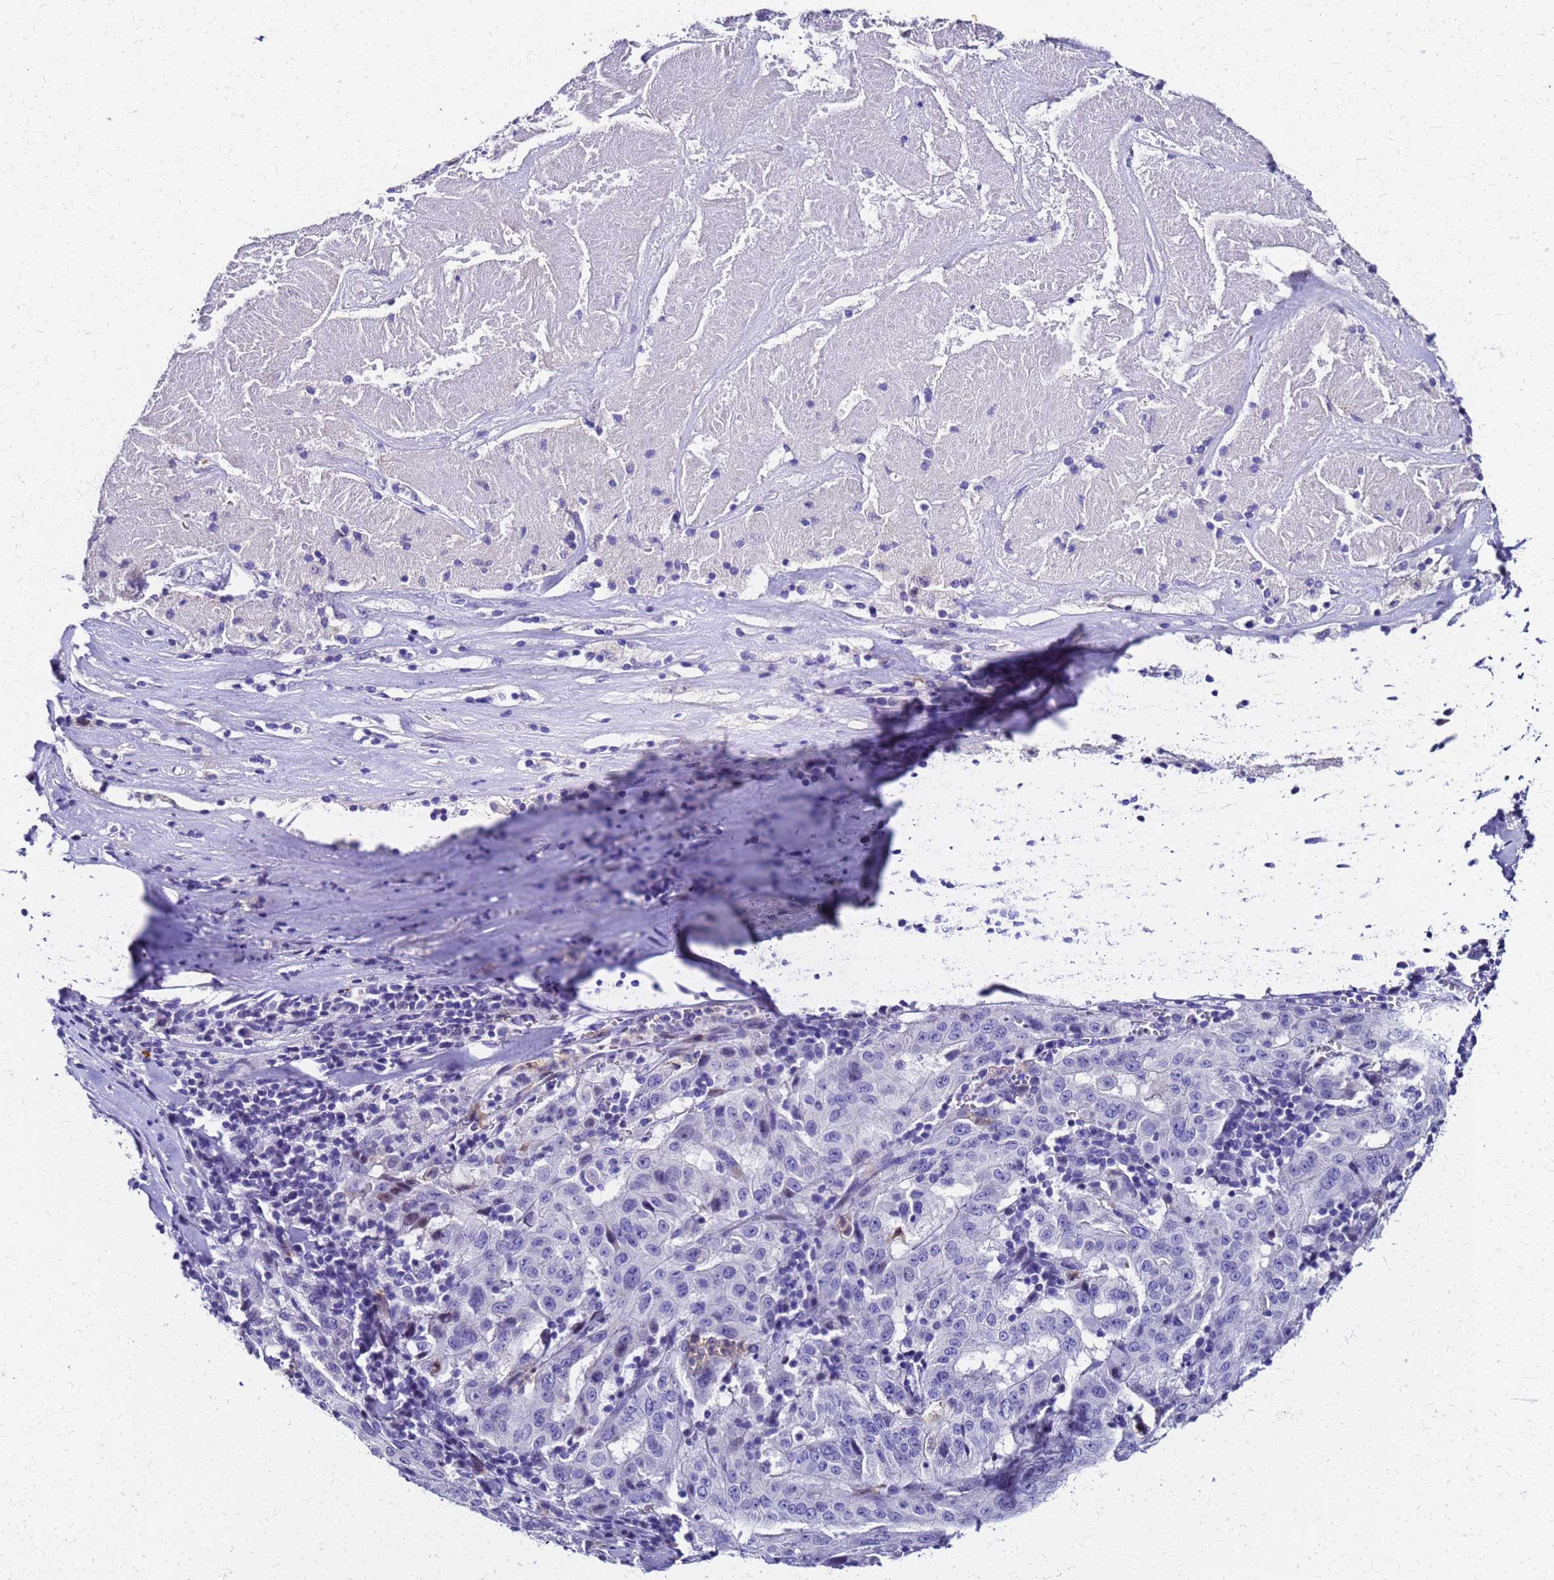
{"staining": {"intensity": "negative", "quantity": "none", "location": "none"}, "tissue": "pancreatic cancer", "cell_type": "Tumor cells", "image_type": "cancer", "snomed": [{"axis": "morphology", "description": "Adenocarcinoma, NOS"}, {"axis": "topography", "description": "Pancreas"}], "caption": "DAB immunohistochemical staining of pancreatic adenocarcinoma reveals no significant positivity in tumor cells.", "gene": "SMIM21", "patient": {"sex": "male", "age": 63}}